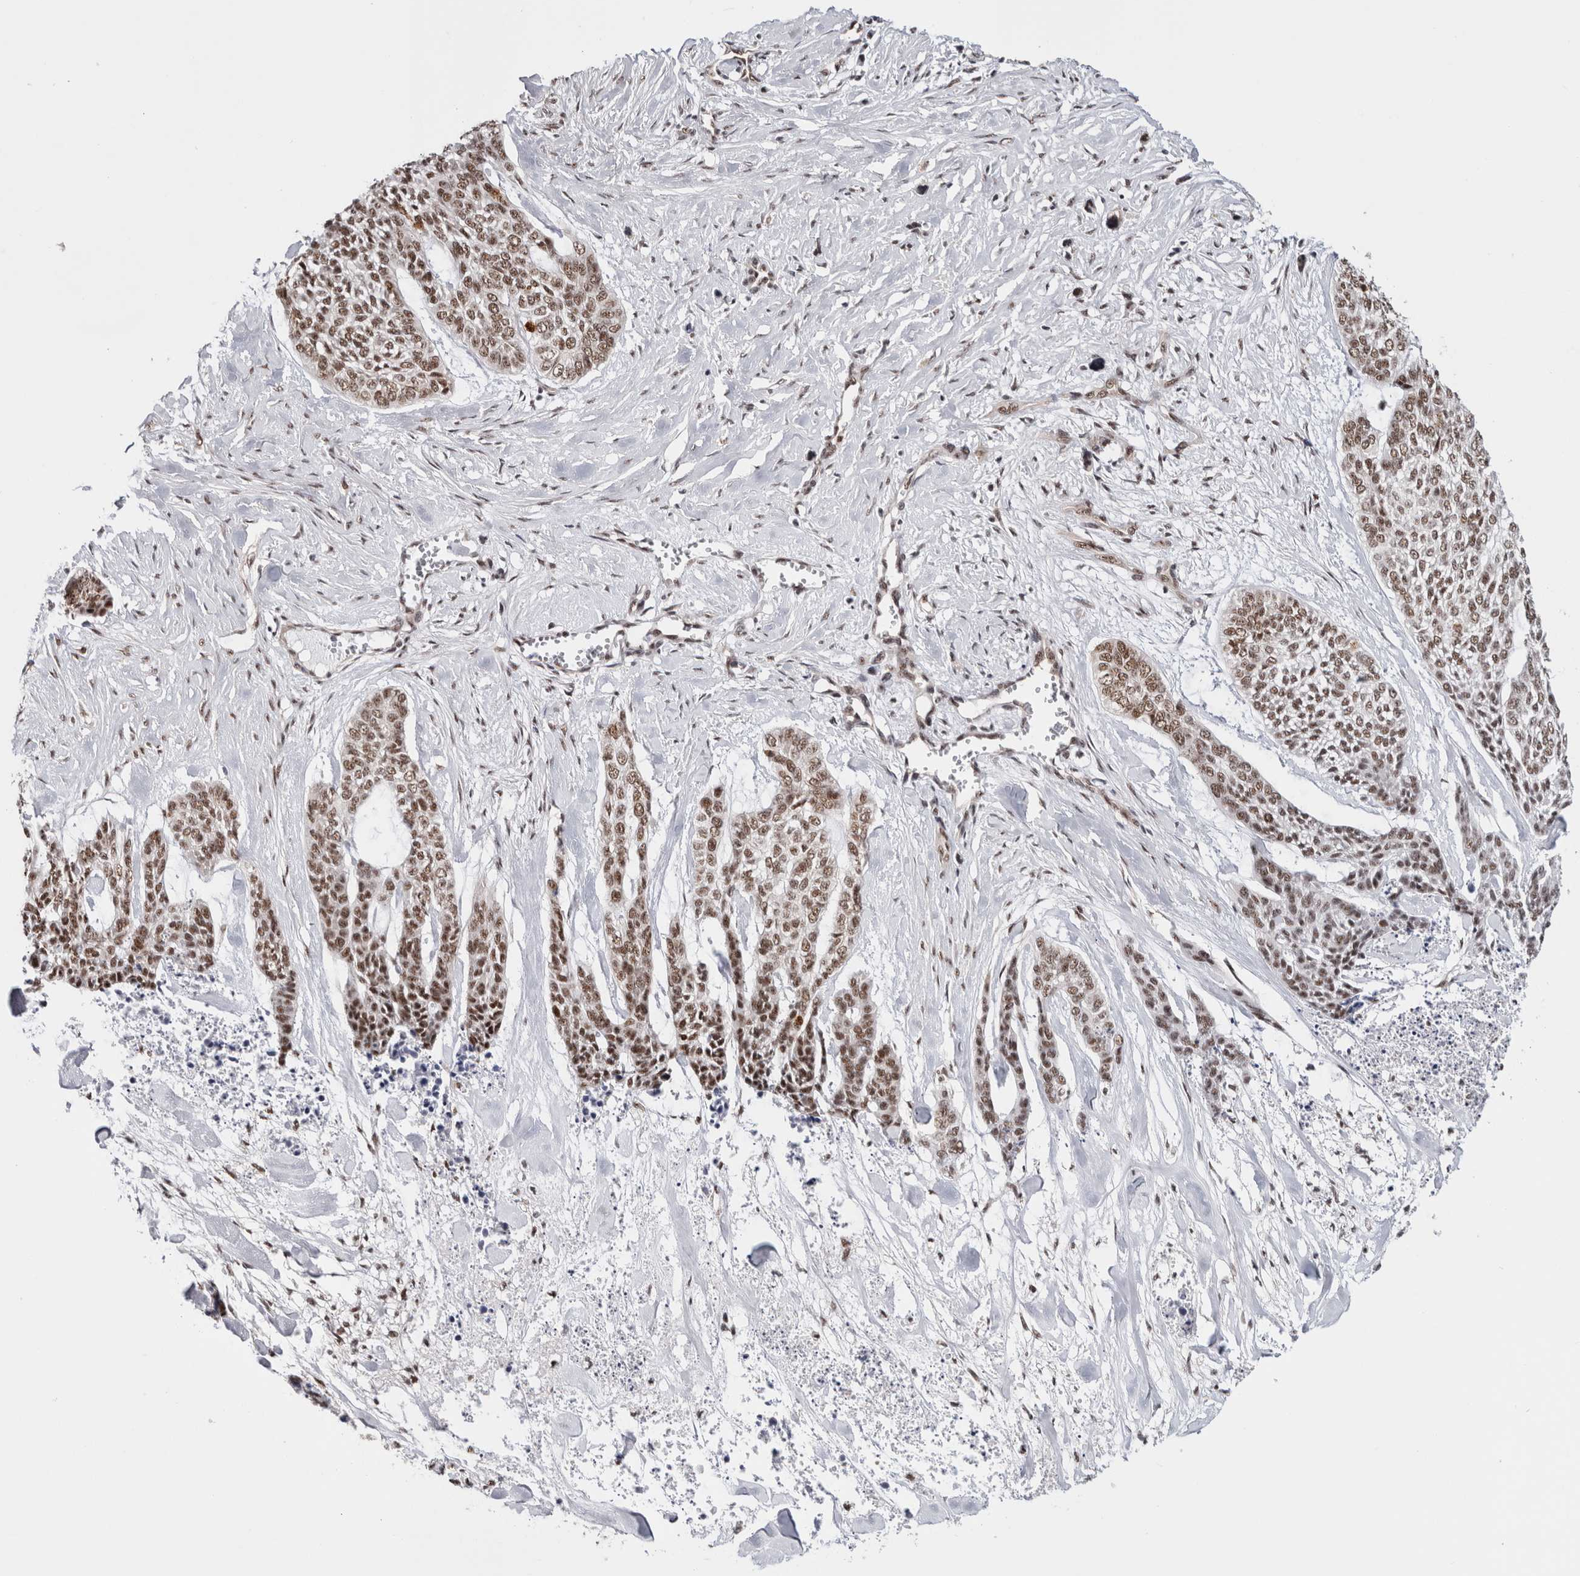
{"staining": {"intensity": "moderate", "quantity": ">75%", "location": "nuclear"}, "tissue": "skin cancer", "cell_type": "Tumor cells", "image_type": "cancer", "snomed": [{"axis": "morphology", "description": "Basal cell carcinoma"}, {"axis": "topography", "description": "Skin"}], "caption": "Human skin cancer stained for a protein (brown) displays moderate nuclear positive staining in approximately >75% of tumor cells.", "gene": "MKNK1", "patient": {"sex": "female", "age": 64}}